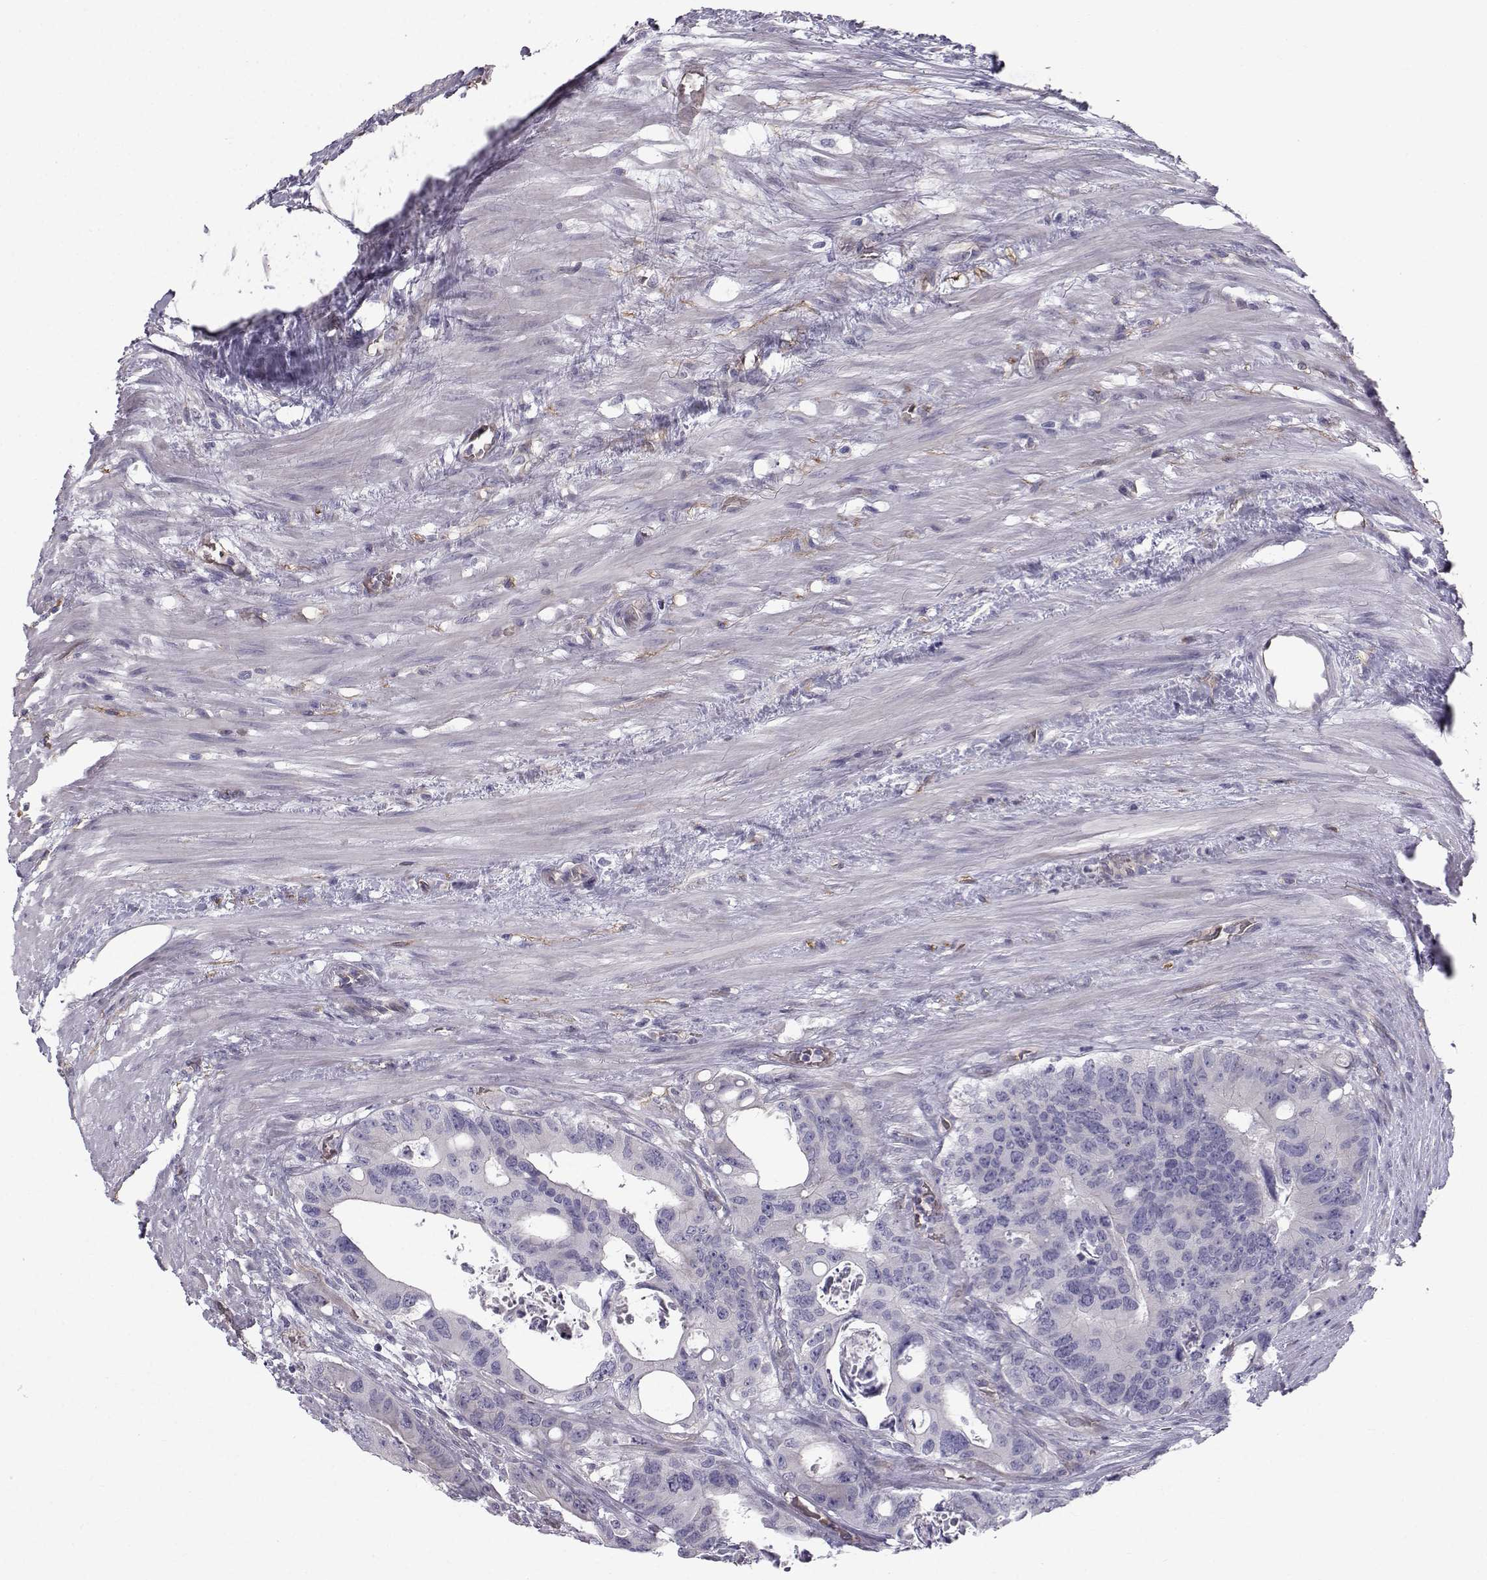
{"staining": {"intensity": "negative", "quantity": "none", "location": "none"}, "tissue": "colorectal cancer", "cell_type": "Tumor cells", "image_type": "cancer", "snomed": [{"axis": "morphology", "description": "Adenocarcinoma, NOS"}, {"axis": "topography", "description": "Rectum"}], "caption": "The micrograph exhibits no significant positivity in tumor cells of colorectal cancer (adenocarcinoma).", "gene": "QPCT", "patient": {"sex": "male", "age": 64}}